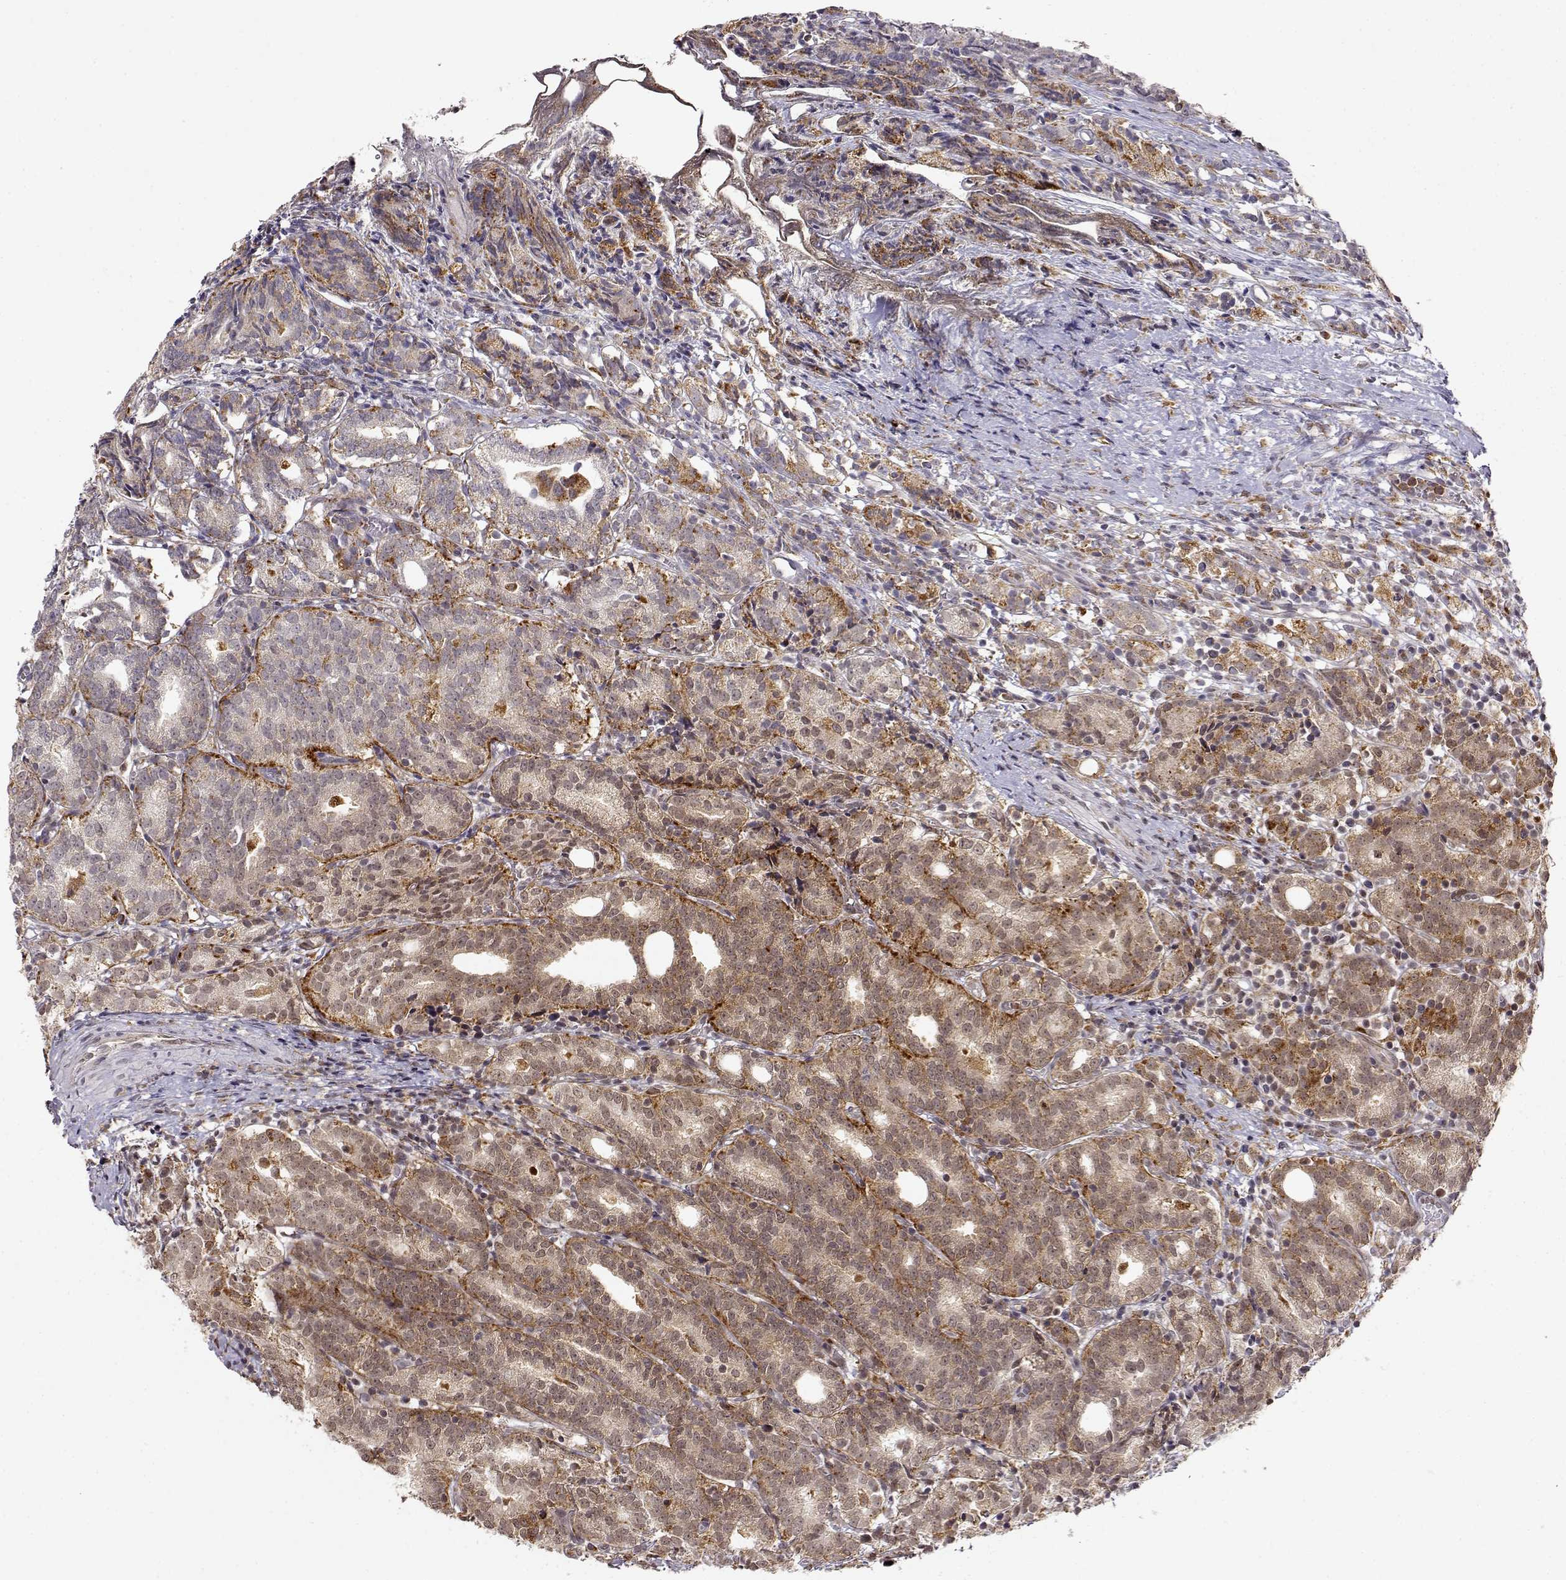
{"staining": {"intensity": "weak", "quantity": ">75%", "location": "cytoplasmic/membranous,nuclear"}, "tissue": "prostate cancer", "cell_type": "Tumor cells", "image_type": "cancer", "snomed": [{"axis": "morphology", "description": "Adenocarcinoma, High grade"}, {"axis": "topography", "description": "Prostate"}], "caption": "Approximately >75% of tumor cells in prostate cancer exhibit weak cytoplasmic/membranous and nuclear protein staining as visualized by brown immunohistochemical staining.", "gene": "RNF13", "patient": {"sex": "male", "age": 53}}